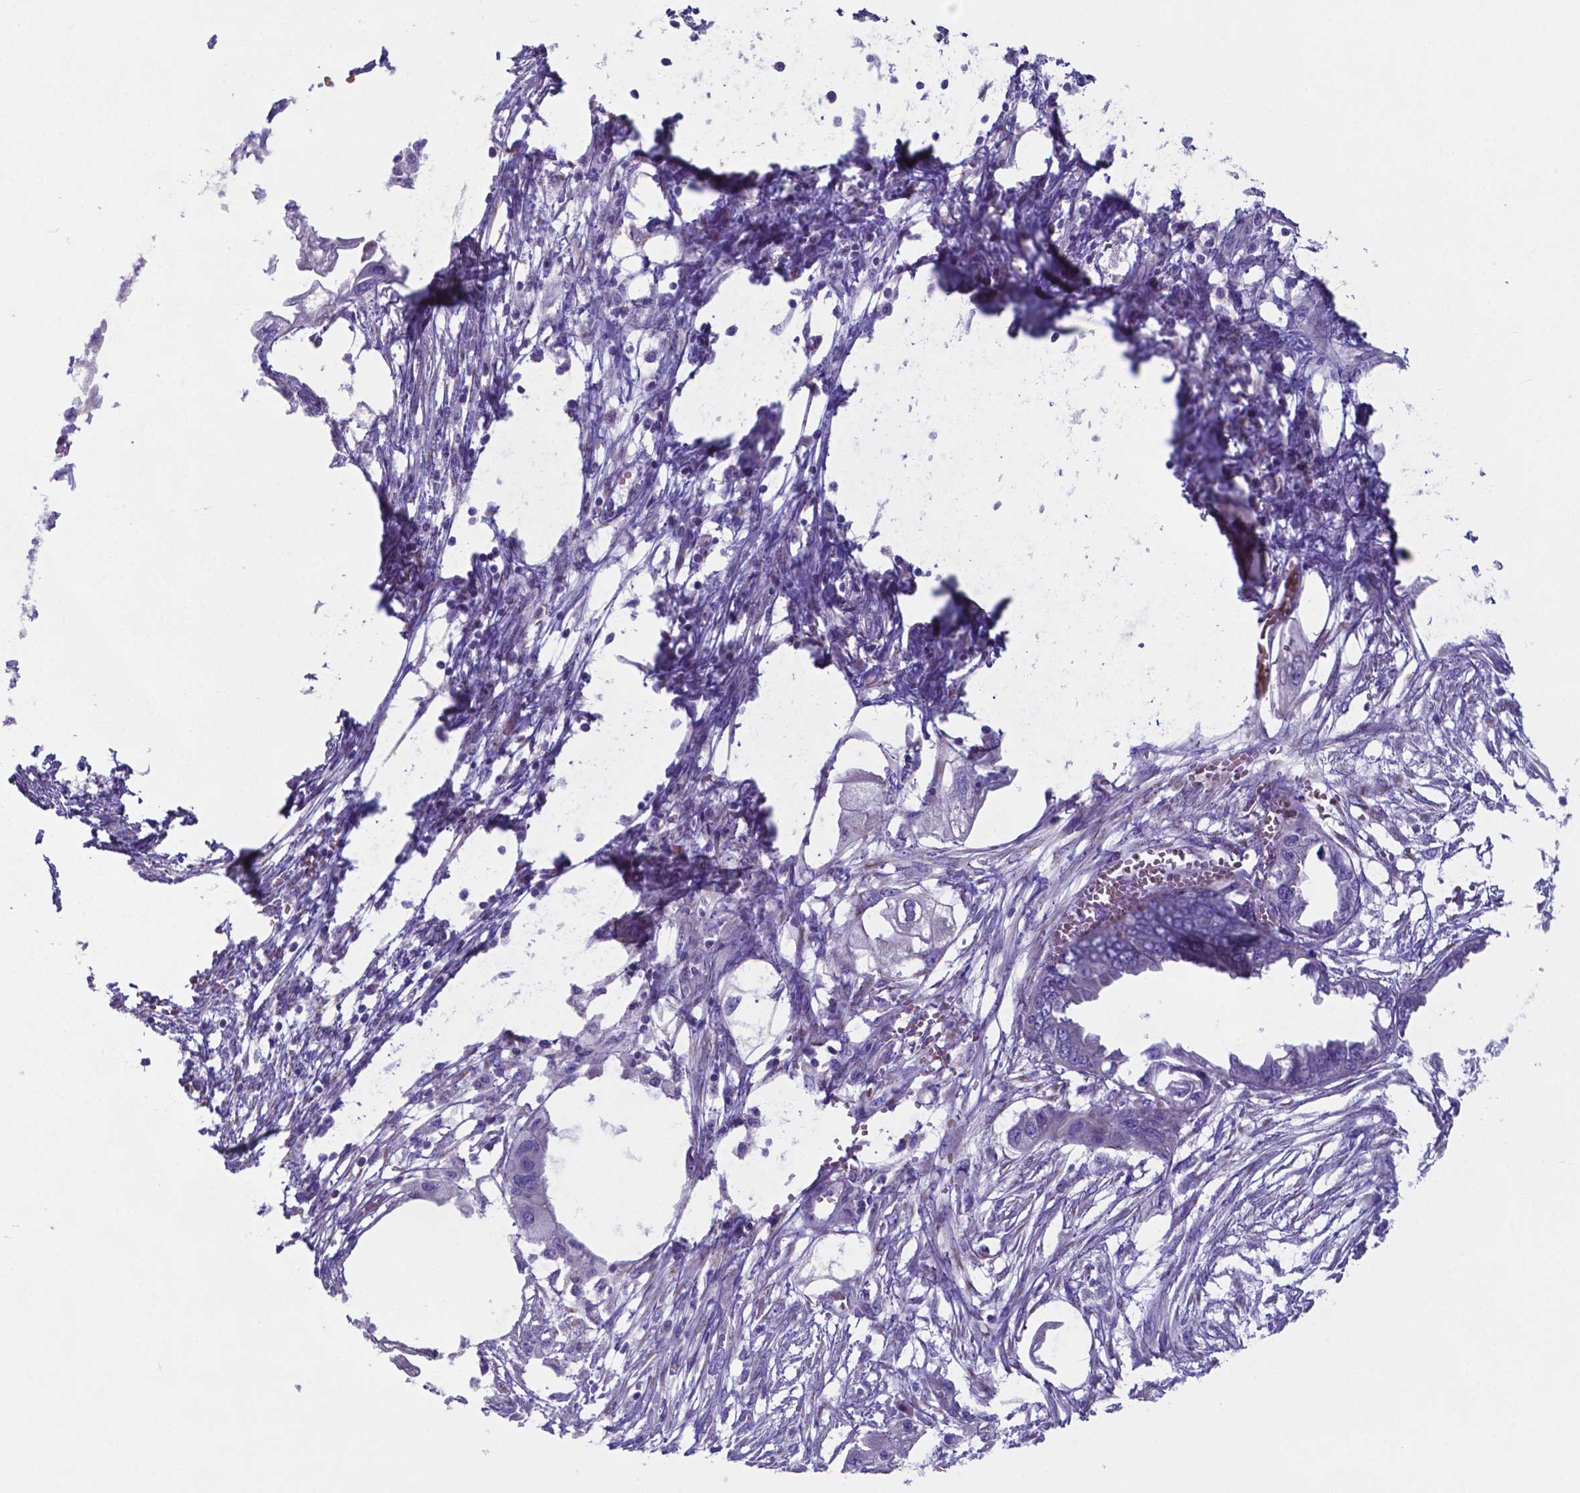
{"staining": {"intensity": "negative", "quantity": "none", "location": "none"}, "tissue": "endometrial cancer", "cell_type": "Tumor cells", "image_type": "cancer", "snomed": [{"axis": "morphology", "description": "Adenocarcinoma, NOS"}, {"axis": "morphology", "description": "Adenocarcinoma, metastatic, NOS"}, {"axis": "topography", "description": "Adipose tissue"}, {"axis": "topography", "description": "Endometrium"}], "caption": "IHC of human endometrial cancer (metastatic adenocarcinoma) shows no staining in tumor cells.", "gene": "TYRO3", "patient": {"sex": "female", "age": 67}}